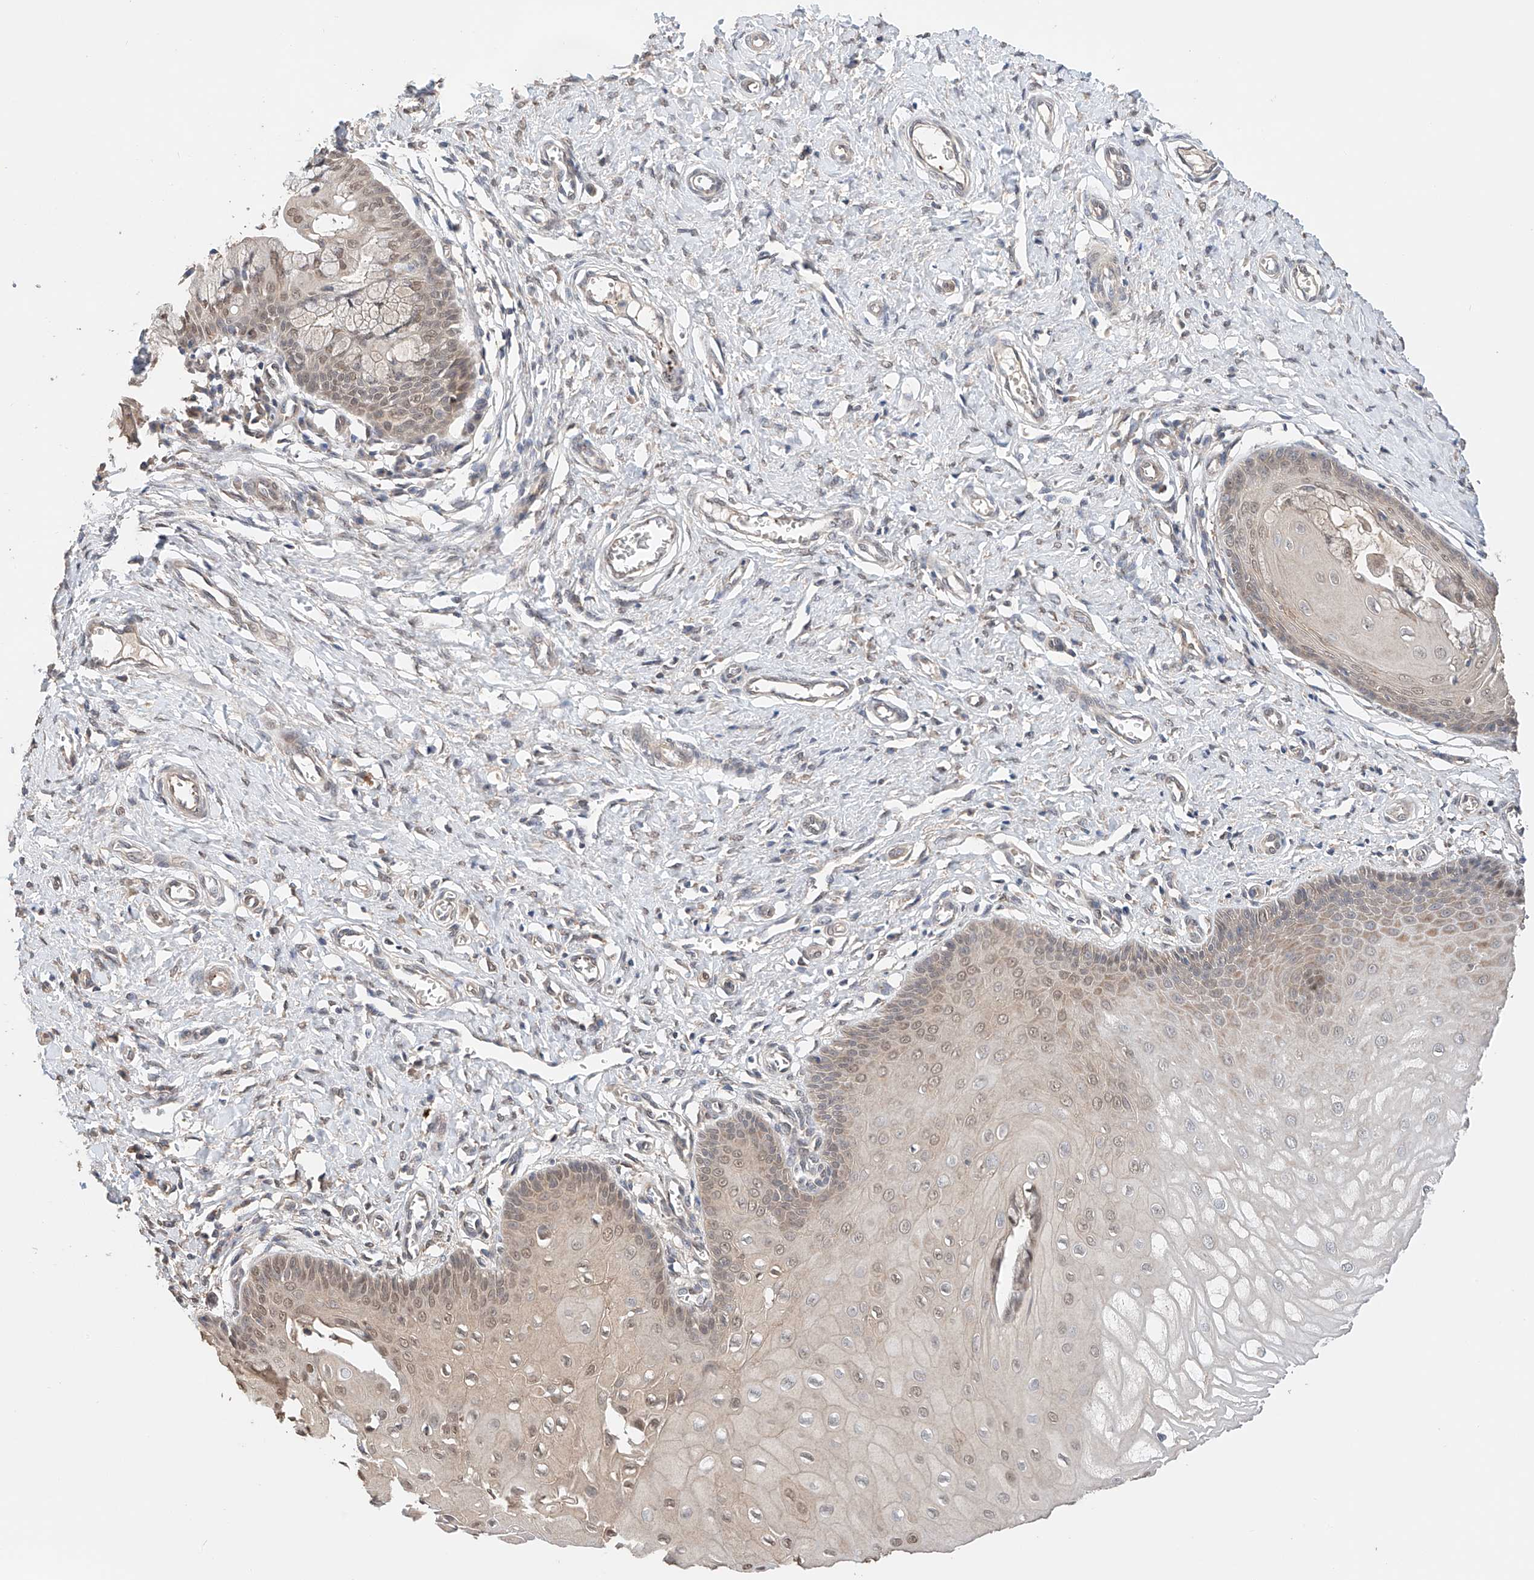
{"staining": {"intensity": "moderate", "quantity": "25%-75%", "location": "cytoplasmic/membranous,nuclear"}, "tissue": "cervix", "cell_type": "Glandular cells", "image_type": "normal", "snomed": [{"axis": "morphology", "description": "Normal tissue, NOS"}, {"axis": "topography", "description": "Cervix"}], "caption": "Immunohistochemical staining of benign human cervix reveals moderate cytoplasmic/membranous,nuclear protein expression in about 25%-75% of glandular cells.", "gene": "ZFHX2", "patient": {"sex": "female", "age": 55}}